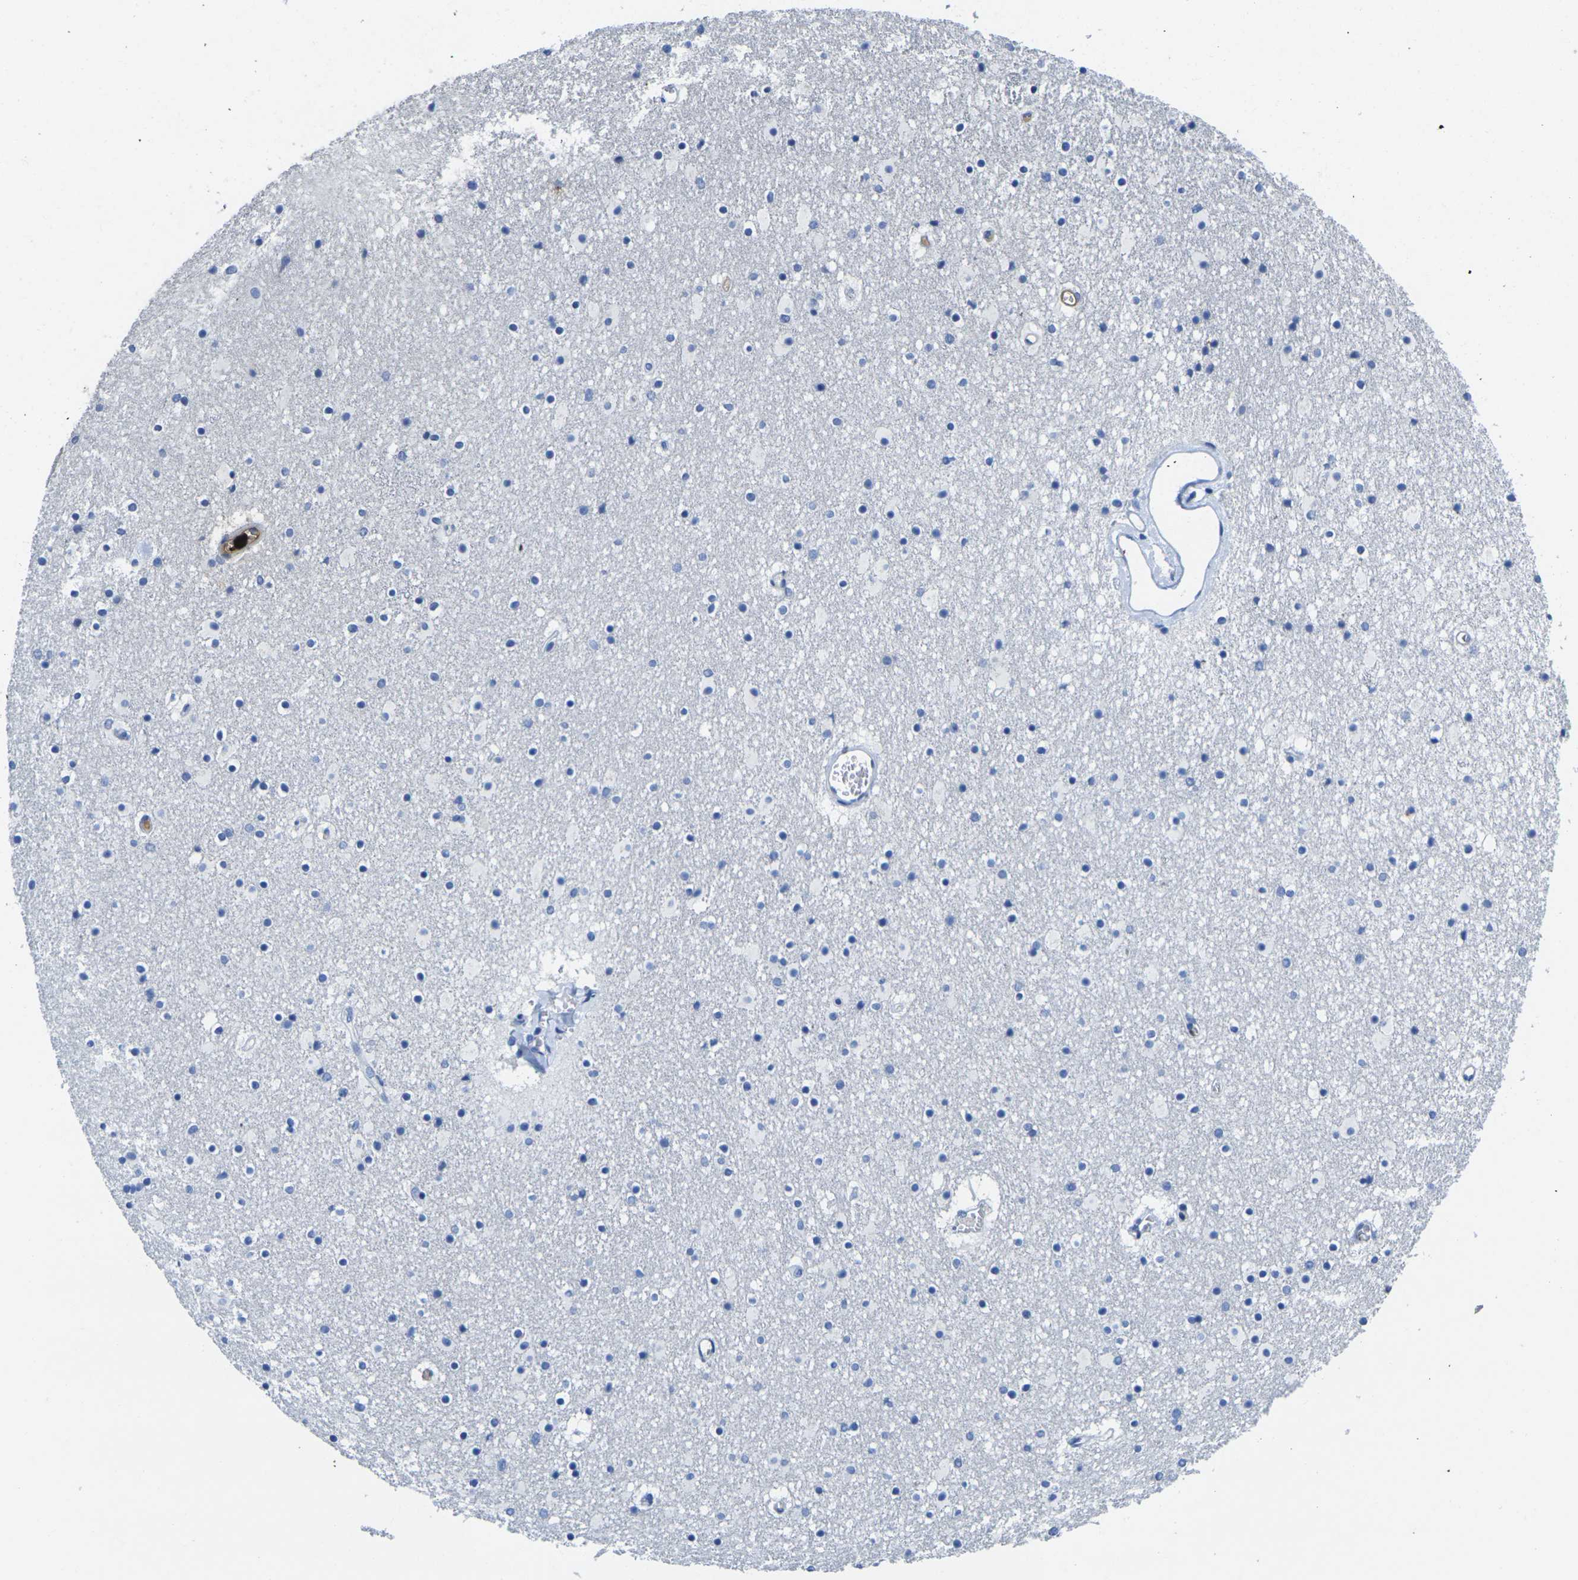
{"staining": {"intensity": "negative", "quantity": "none", "location": "none"}, "tissue": "caudate", "cell_type": "Glial cells", "image_type": "normal", "snomed": [{"axis": "morphology", "description": "Normal tissue, NOS"}, {"axis": "topography", "description": "Lateral ventricle wall"}], "caption": "Immunohistochemistry (IHC) photomicrograph of normal human caudate stained for a protein (brown), which demonstrates no positivity in glial cells.", "gene": "S100A9", "patient": {"sex": "male", "age": 45}}